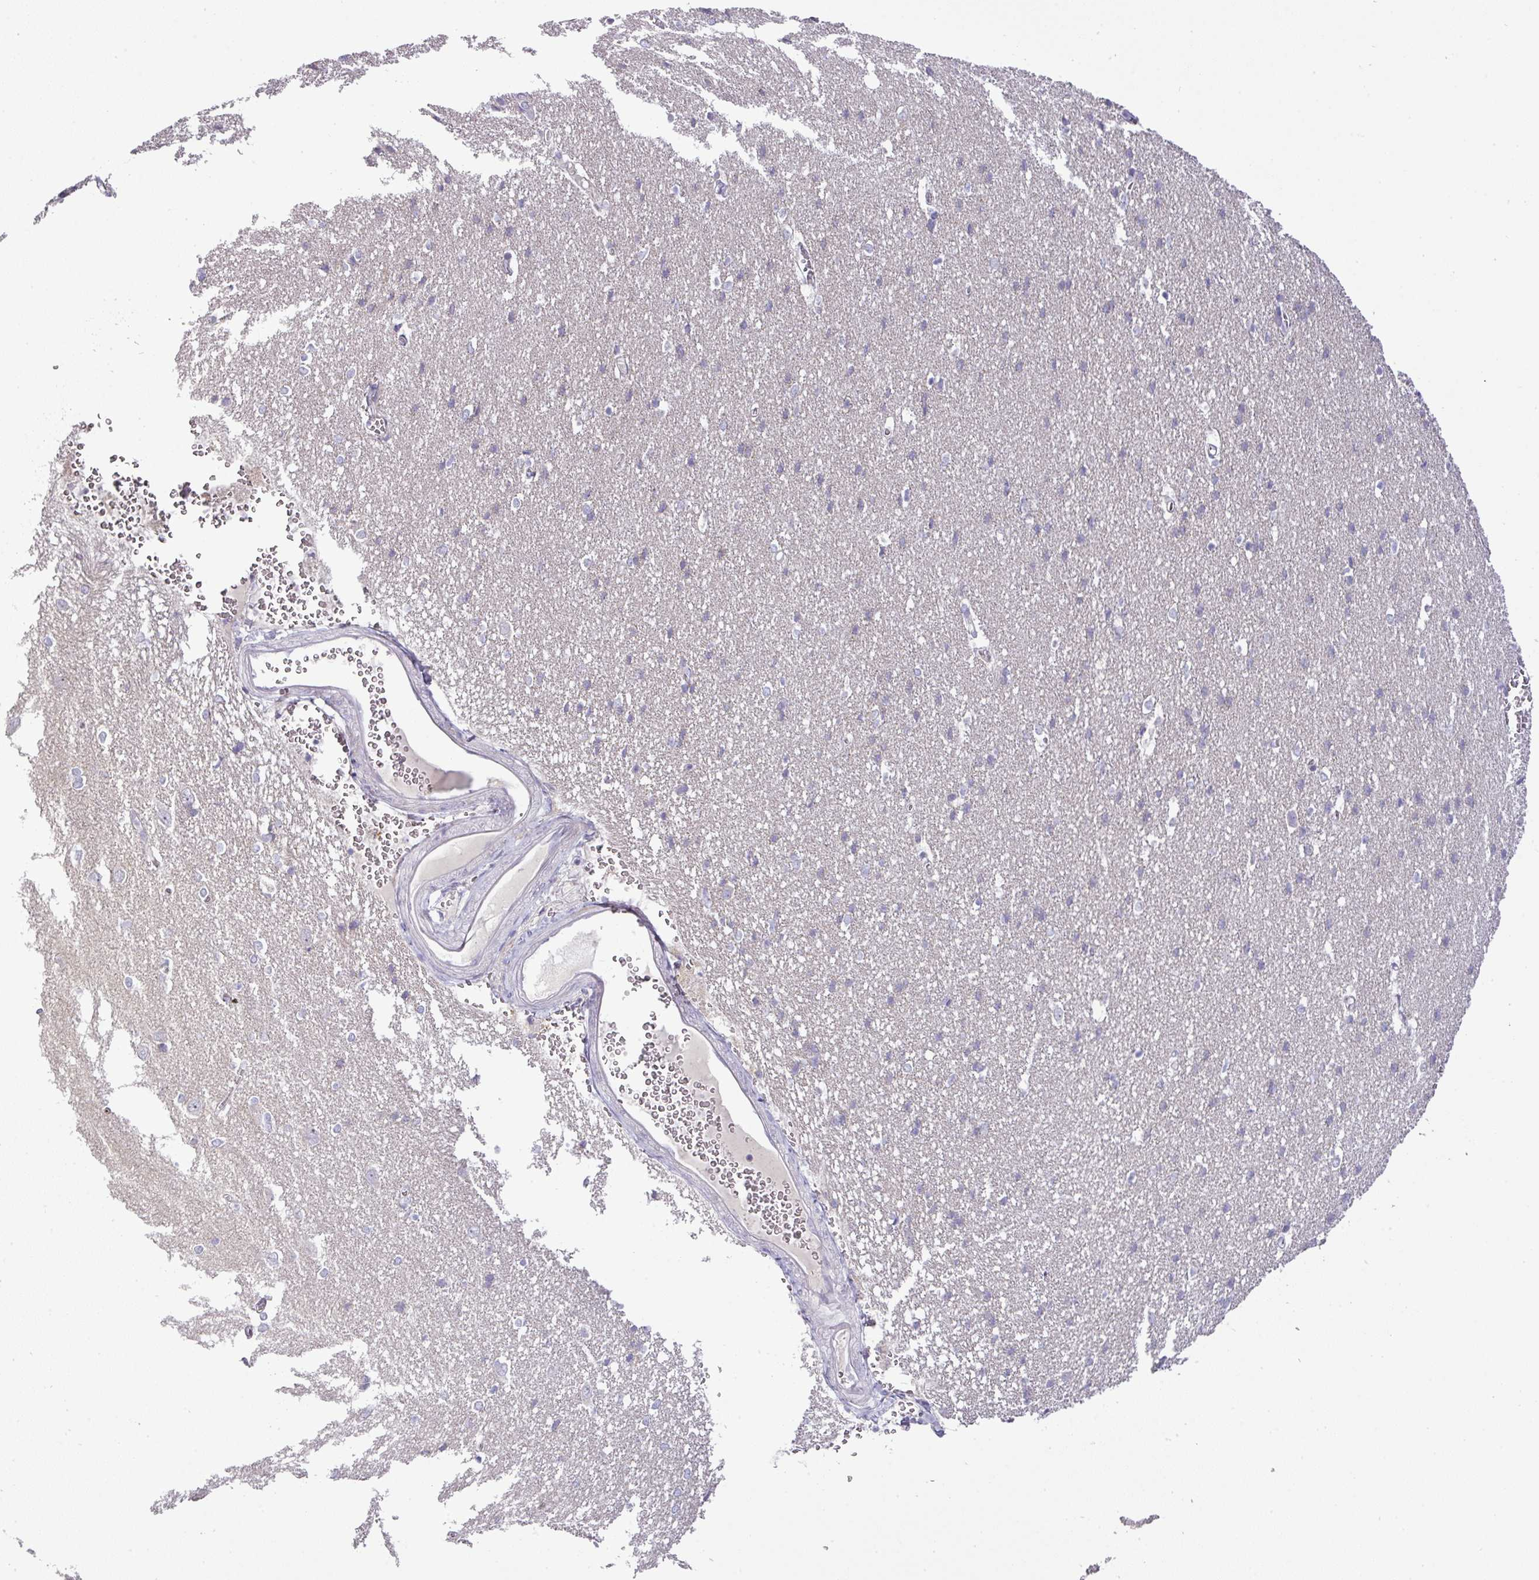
{"staining": {"intensity": "moderate", "quantity": "<25%", "location": "cytoplasmic/membranous"}, "tissue": "cerebral cortex", "cell_type": "Endothelial cells", "image_type": "normal", "snomed": [{"axis": "morphology", "description": "Normal tissue, NOS"}, {"axis": "topography", "description": "Cerebral cortex"}], "caption": "Protein expression analysis of benign cerebral cortex displays moderate cytoplasmic/membranous expression in about <25% of endothelial cells.", "gene": "ATP6V1F", "patient": {"sex": "male", "age": 37}}